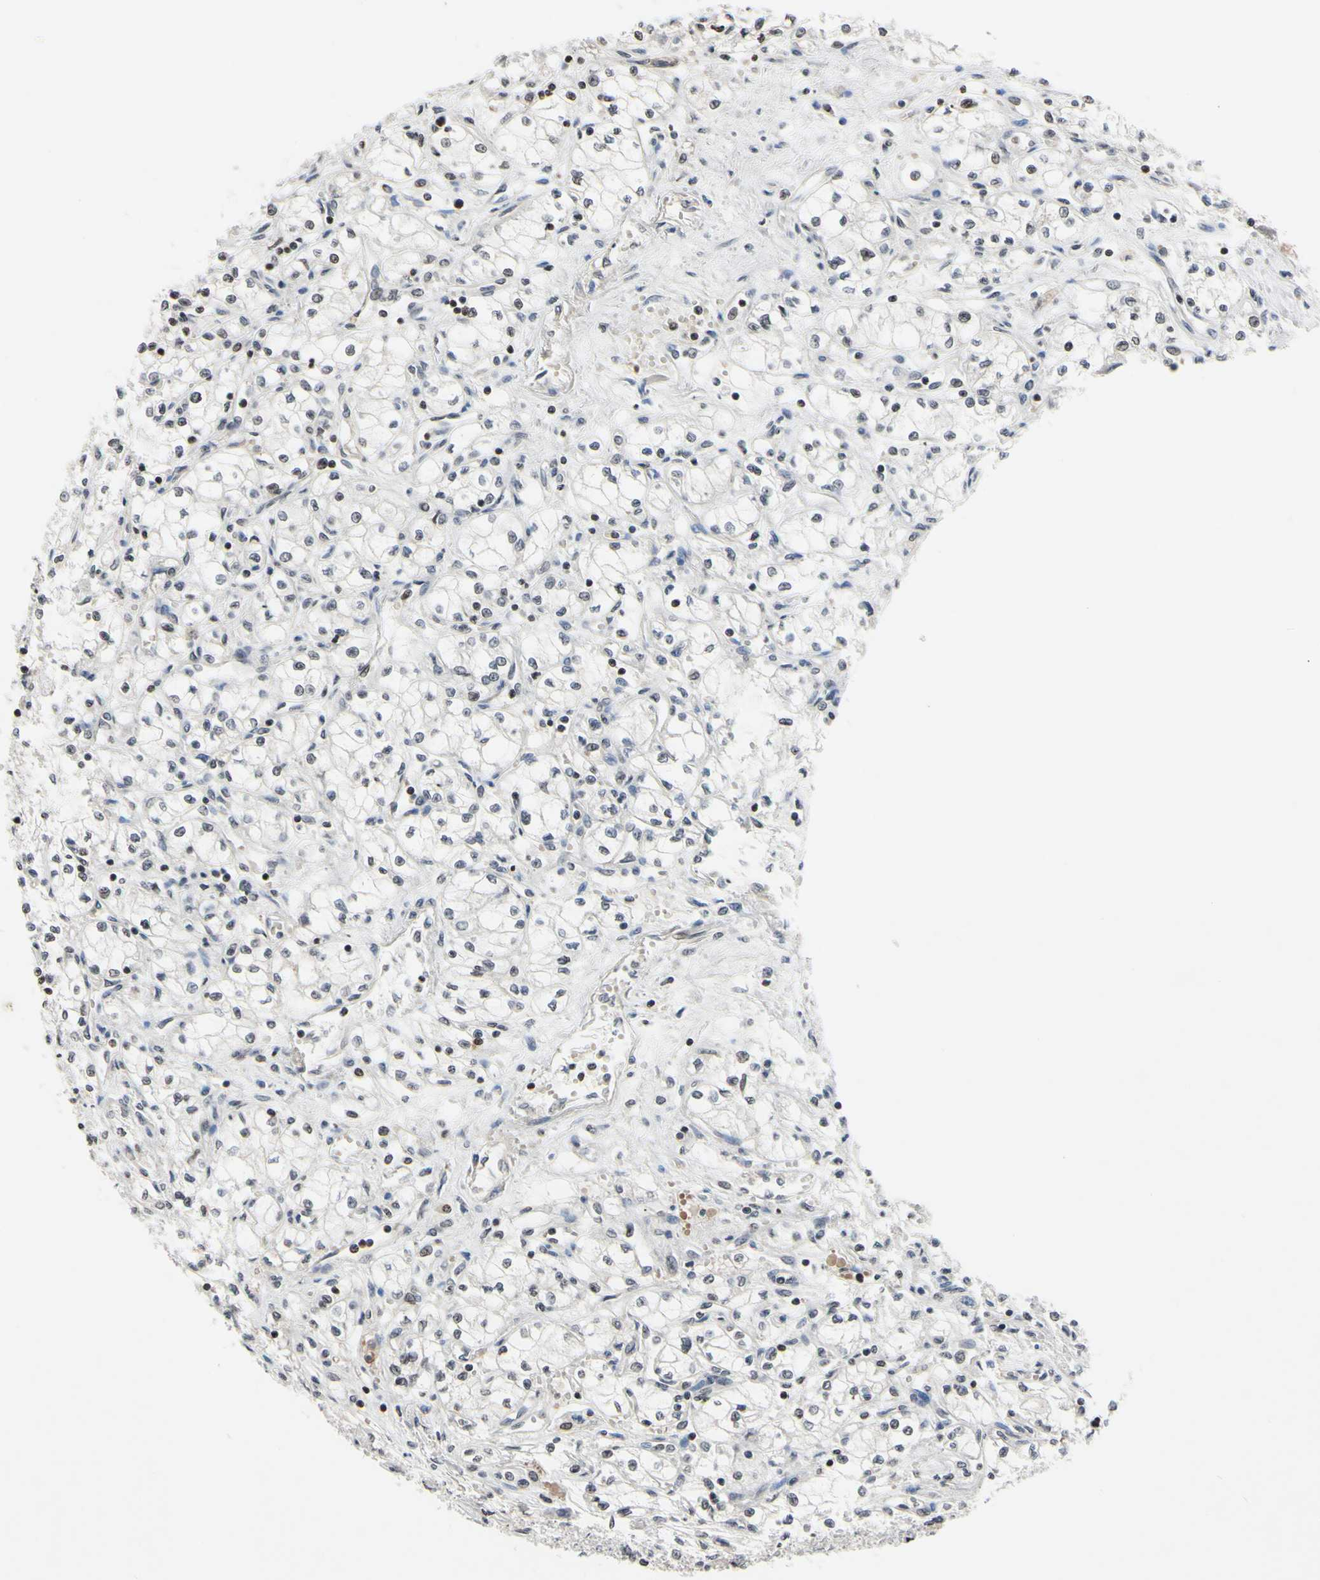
{"staining": {"intensity": "moderate", "quantity": "<25%", "location": "nuclear"}, "tissue": "renal cancer", "cell_type": "Tumor cells", "image_type": "cancer", "snomed": [{"axis": "morphology", "description": "Normal tissue, NOS"}, {"axis": "morphology", "description": "Adenocarcinoma, NOS"}, {"axis": "topography", "description": "Kidney"}], "caption": "Renal cancer (adenocarcinoma) was stained to show a protein in brown. There is low levels of moderate nuclear positivity in approximately <25% of tumor cells. The protein of interest is stained brown, and the nuclei are stained in blue (DAB IHC with brightfield microscopy, high magnification).", "gene": "ARG1", "patient": {"sex": "male", "age": 59}}